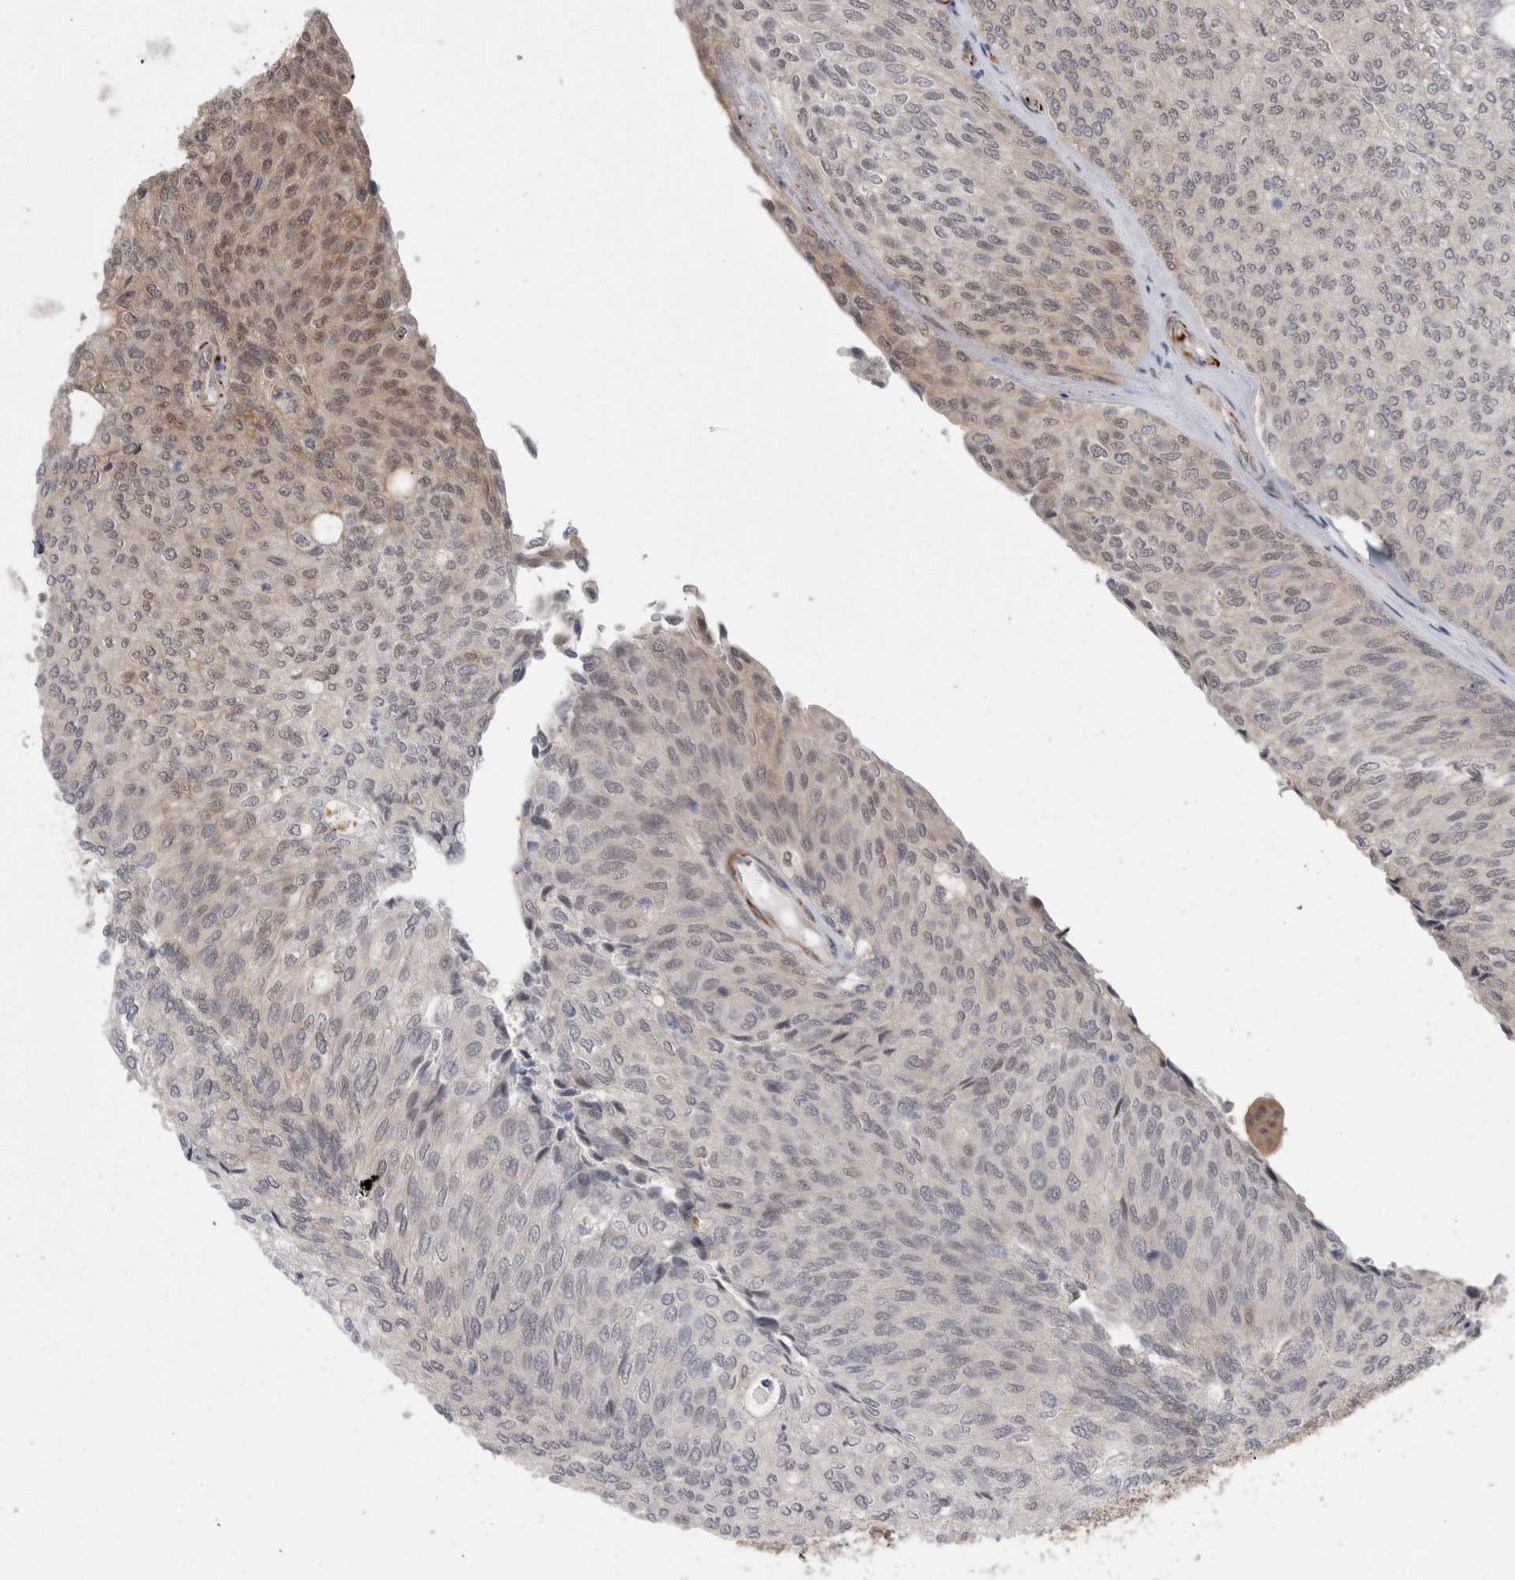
{"staining": {"intensity": "moderate", "quantity": "25%-75%", "location": "cytoplasmic/membranous,nuclear"}, "tissue": "urothelial cancer", "cell_type": "Tumor cells", "image_type": "cancer", "snomed": [{"axis": "morphology", "description": "Urothelial carcinoma, Low grade"}, {"axis": "topography", "description": "Urinary bladder"}], "caption": "This image demonstrates urothelial cancer stained with IHC to label a protein in brown. The cytoplasmic/membranous and nuclear of tumor cells show moderate positivity for the protein. Nuclei are counter-stained blue.", "gene": "FAM83H", "patient": {"sex": "female", "age": 79}}